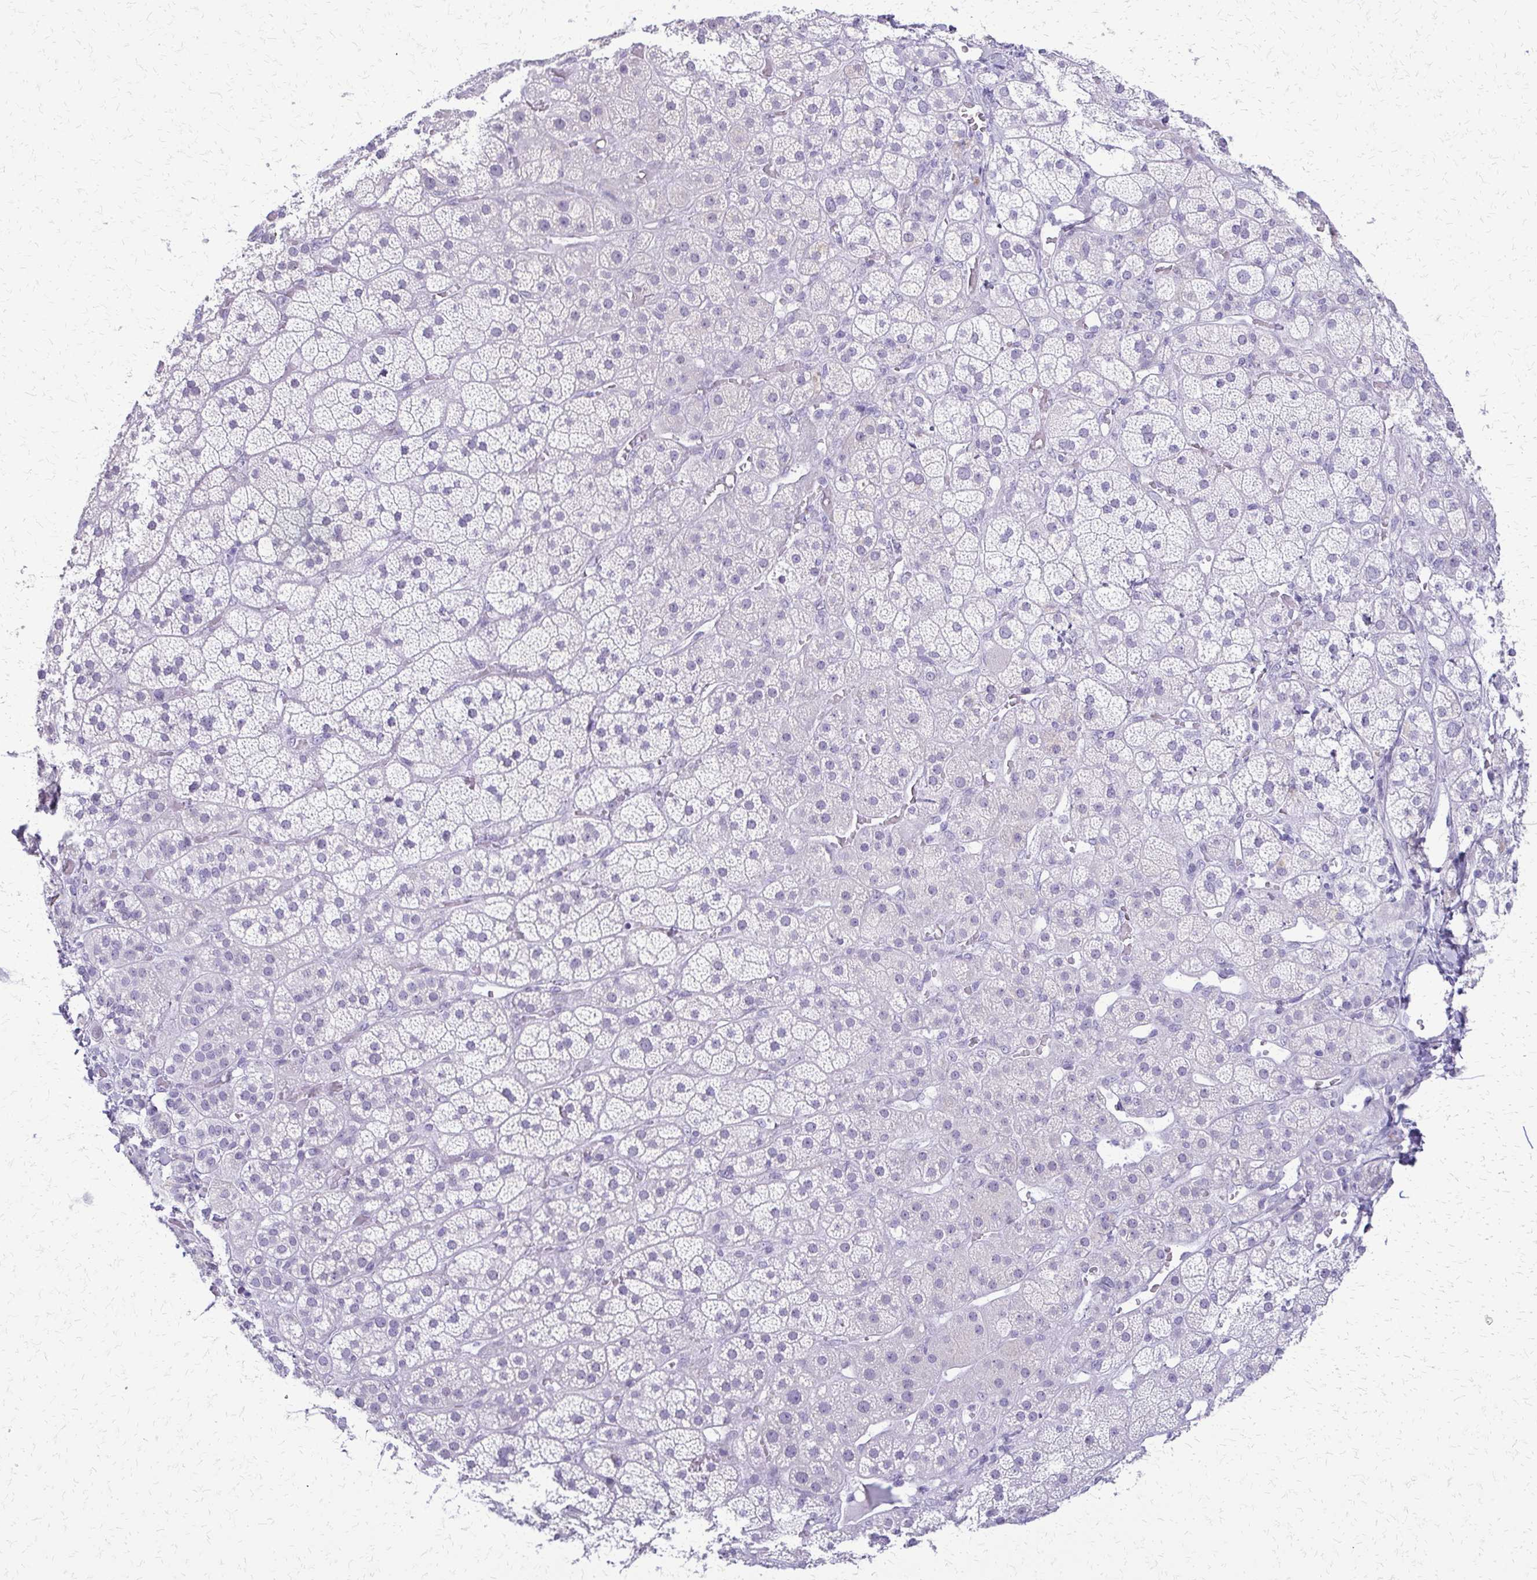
{"staining": {"intensity": "negative", "quantity": "none", "location": "none"}, "tissue": "adrenal gland", "cell_type": "Glandular cells", "image_type": "normal", "snomed": [{"axis": "morphology", "description": "Normal tissue, NOS"}, {"axis": "topography", "description": "Adrenal gland"}], "caption": "This micrograph is of unremarkable adrenal gland stained with immunohistochemistry to label a protein in brown with the nuclei are counter-stained blue. There is no expression in glandular cells.", "gene": "FAM162B", "patient": {"sex": "male", "age": 57}}